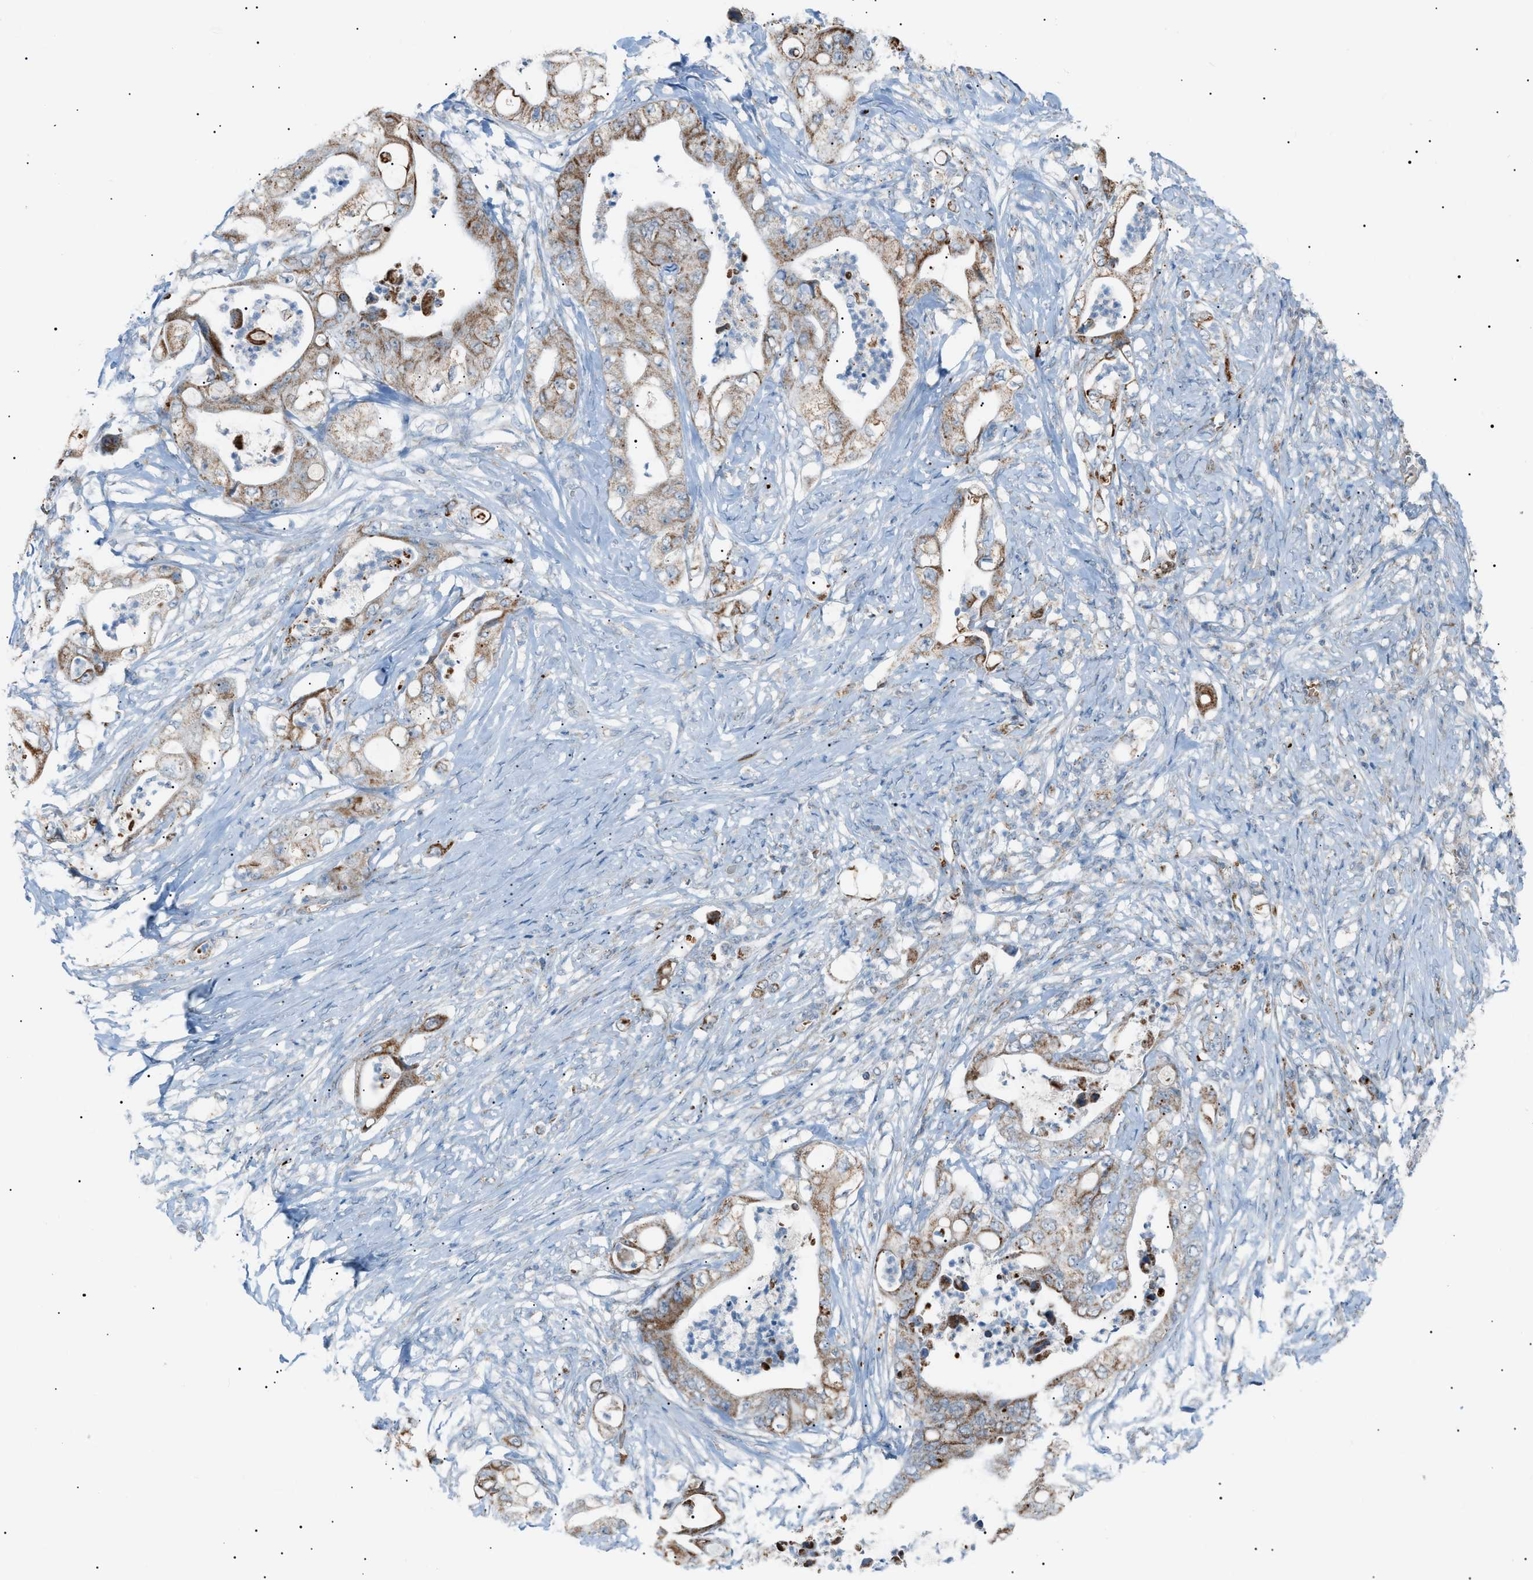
{"staining": {"intensity": "moderate", "quantity": ">75%", "location": "cytoplasmic/membranous"}, "tissue": "stomach cancer", "cell_type": "Tumor cells", "image_type": "cancer", "snomed": [{"axis": "morphology", "description": "Adenocarcinoma, NOS"}, {"axis": "topography", "description": "Stomach"}], "caption": "An image of human stomach cancer (adenocarcinoma) stained for a protein demonstrates moderate cytoplasmic/membranous brown staining in tumor cells. Using DAB (3,3'-diaminobenzidine) (brown) and hematoxylin (blue) stains, captured at high magnification using brightfield microscopy.", "gene": "ZNF516", "patient": {"sex": "female", "age": 73}}